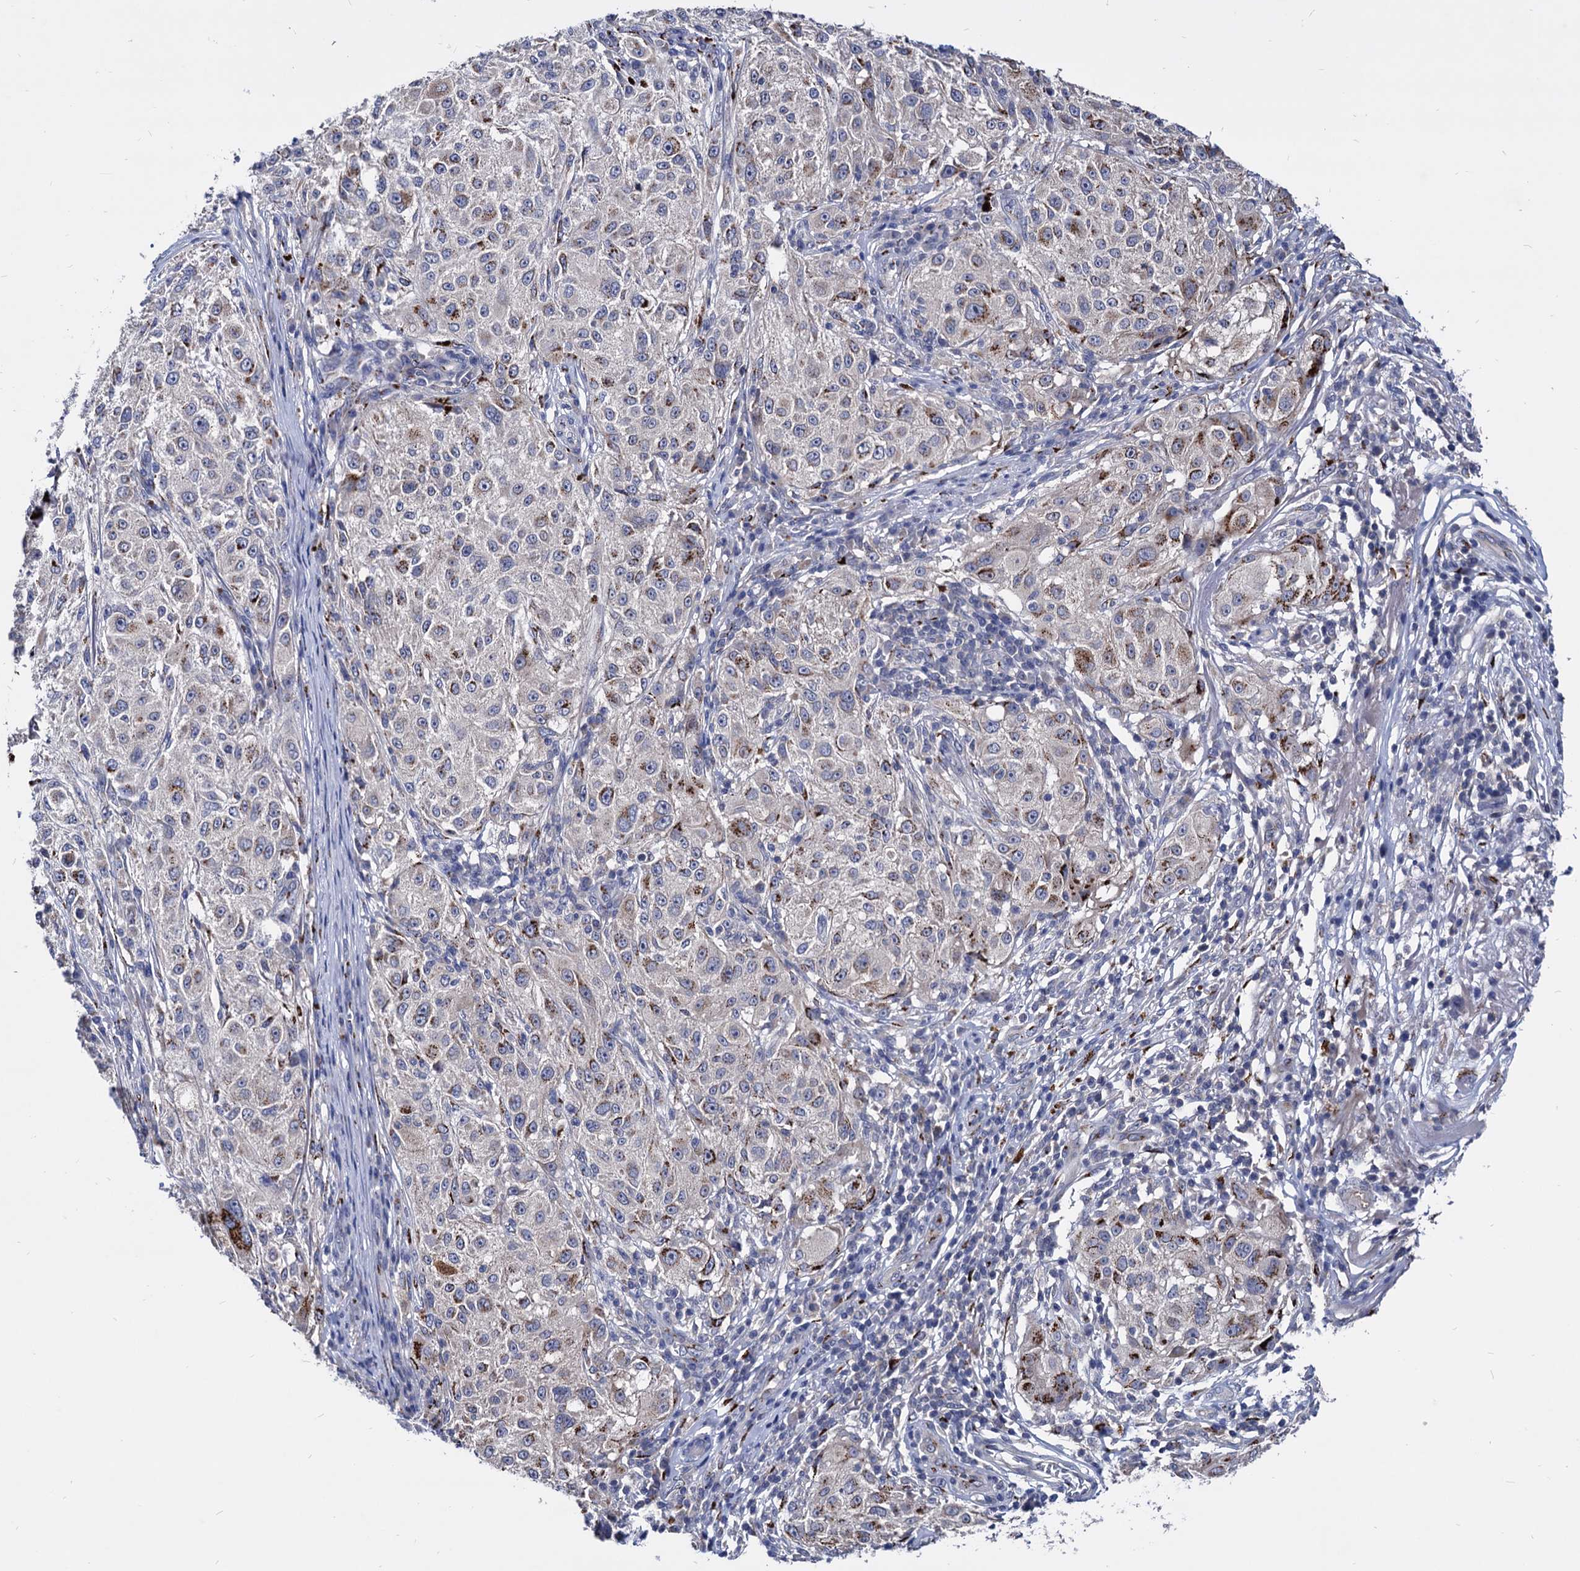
{"staining": {"intensity": "strong", "quantity": "<25%", "location": "cytoplasmic/membranous"}, "tissue": "melanoma", "cell_type": "Tumor cells", "image_type": "cancer", "snomed": [{"axis": "morphology", "description": "Necrosis, NOS"}, {"axis": "morphology", "description": "Malignant melanoma, NOS"}, {"axis": "topography", "description": "Skin"}], "caption": "Malignant melanoma stained with immunohistochemistry displays strong cytoplasmic/membranous positivity in approximately <25% of tumor cells. (brown staining indicates protein expression, while blue staining denotes nuclei).", "gene": "ESD", "patient": {"sex": "female", "age": 87}}